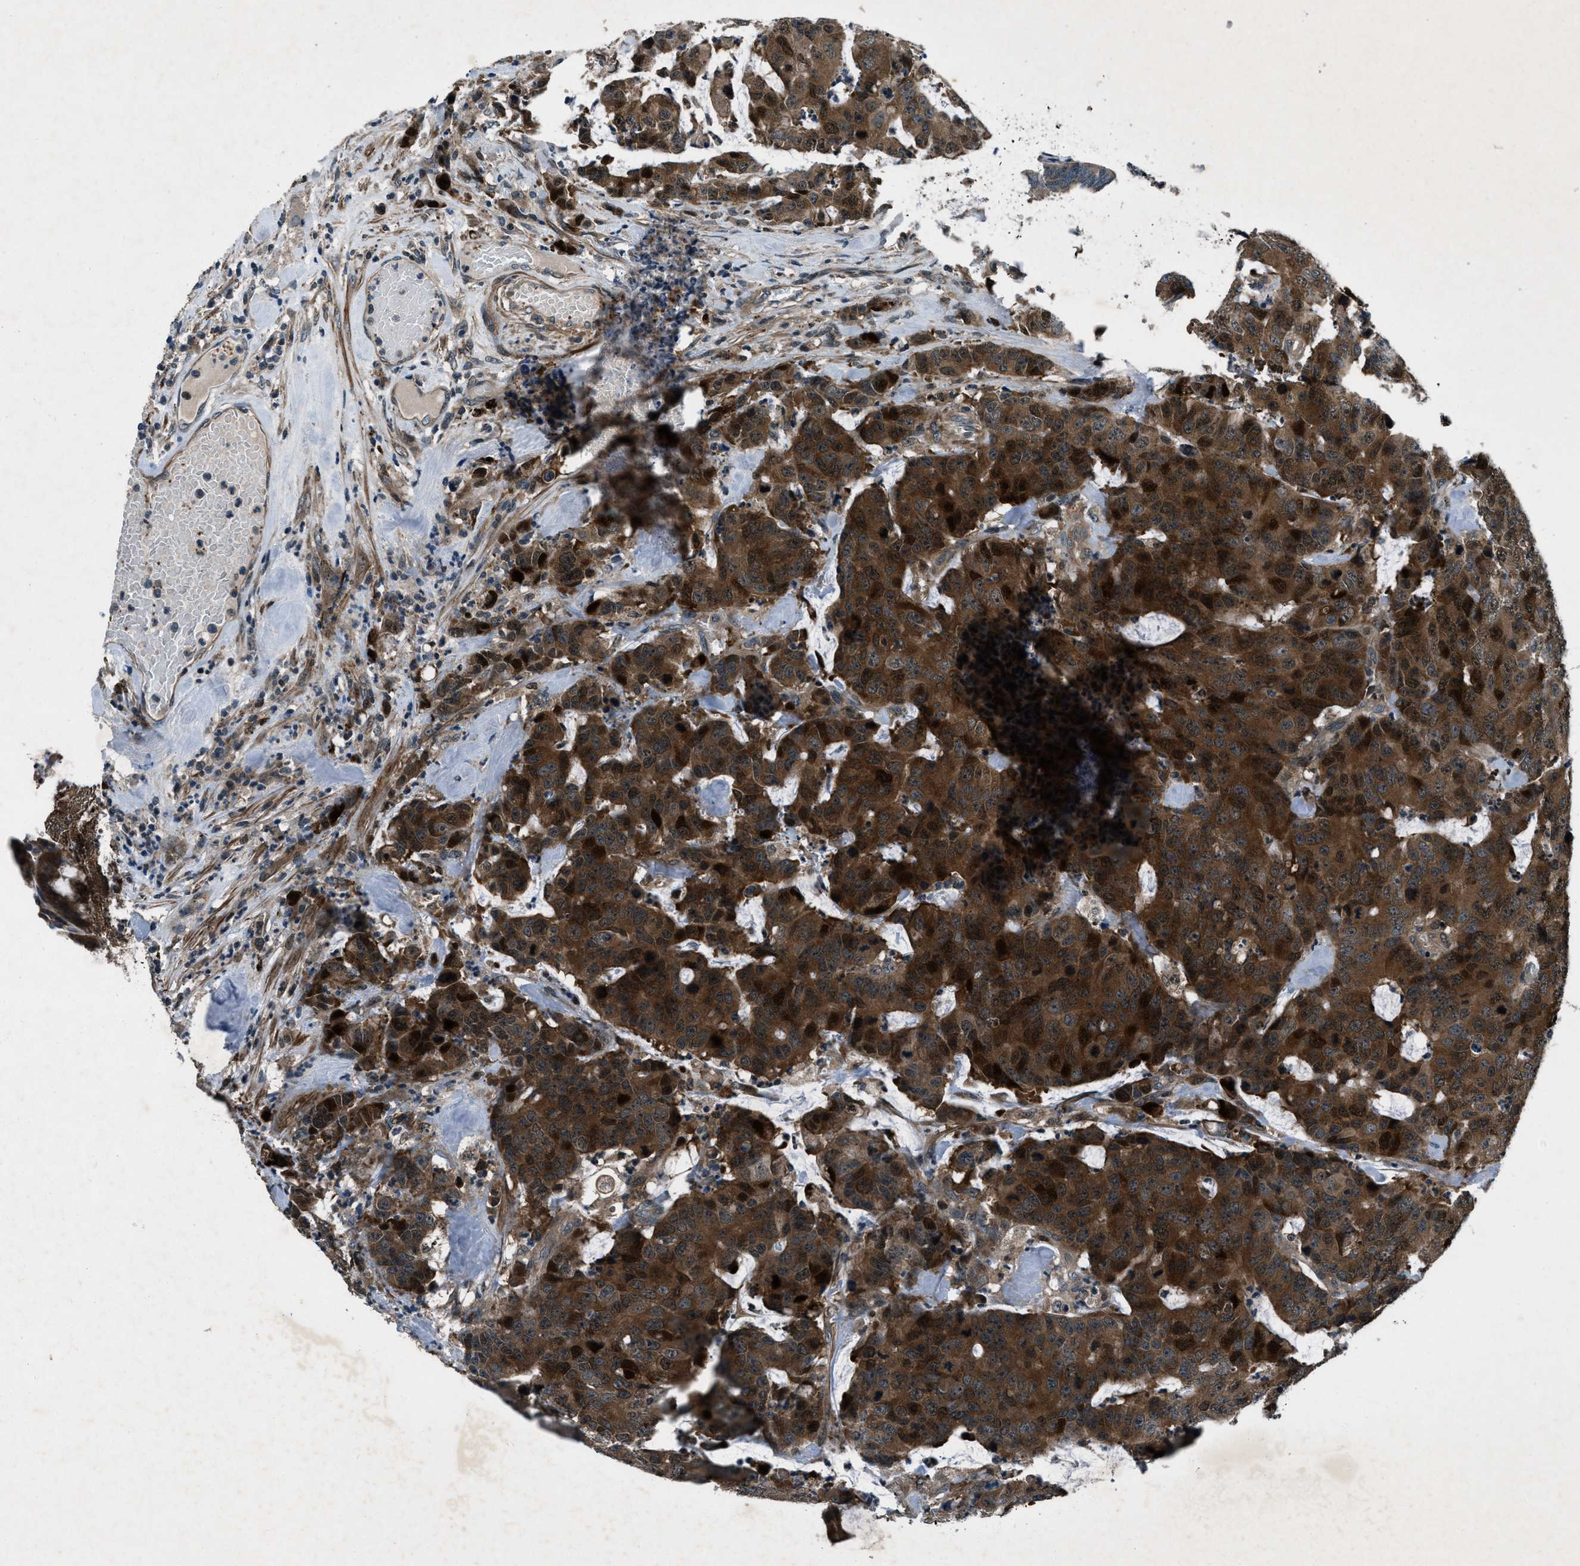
{"staining": {"intensity": "strong", "quantity": ">75%", "location": "cytoplasmic/membranous"}, "tissue": "colorectal cancer", "cell_type": "Tumor cells", "image_type": "cancer", "snomed": [{"axis": "morphology", "description": "Adenocarcinoma, NOS"}, {"axis": "topography", "description": "Colon"}], "caption": "The histopathology image exhibits a brown stain indicating the presence of a protein in the cytoplasmic/membranous of tumor cells in adenocarcinoma (colorectal).", "gene": "EPSTI1", "patient": {"sex": "female", "age": 86}}